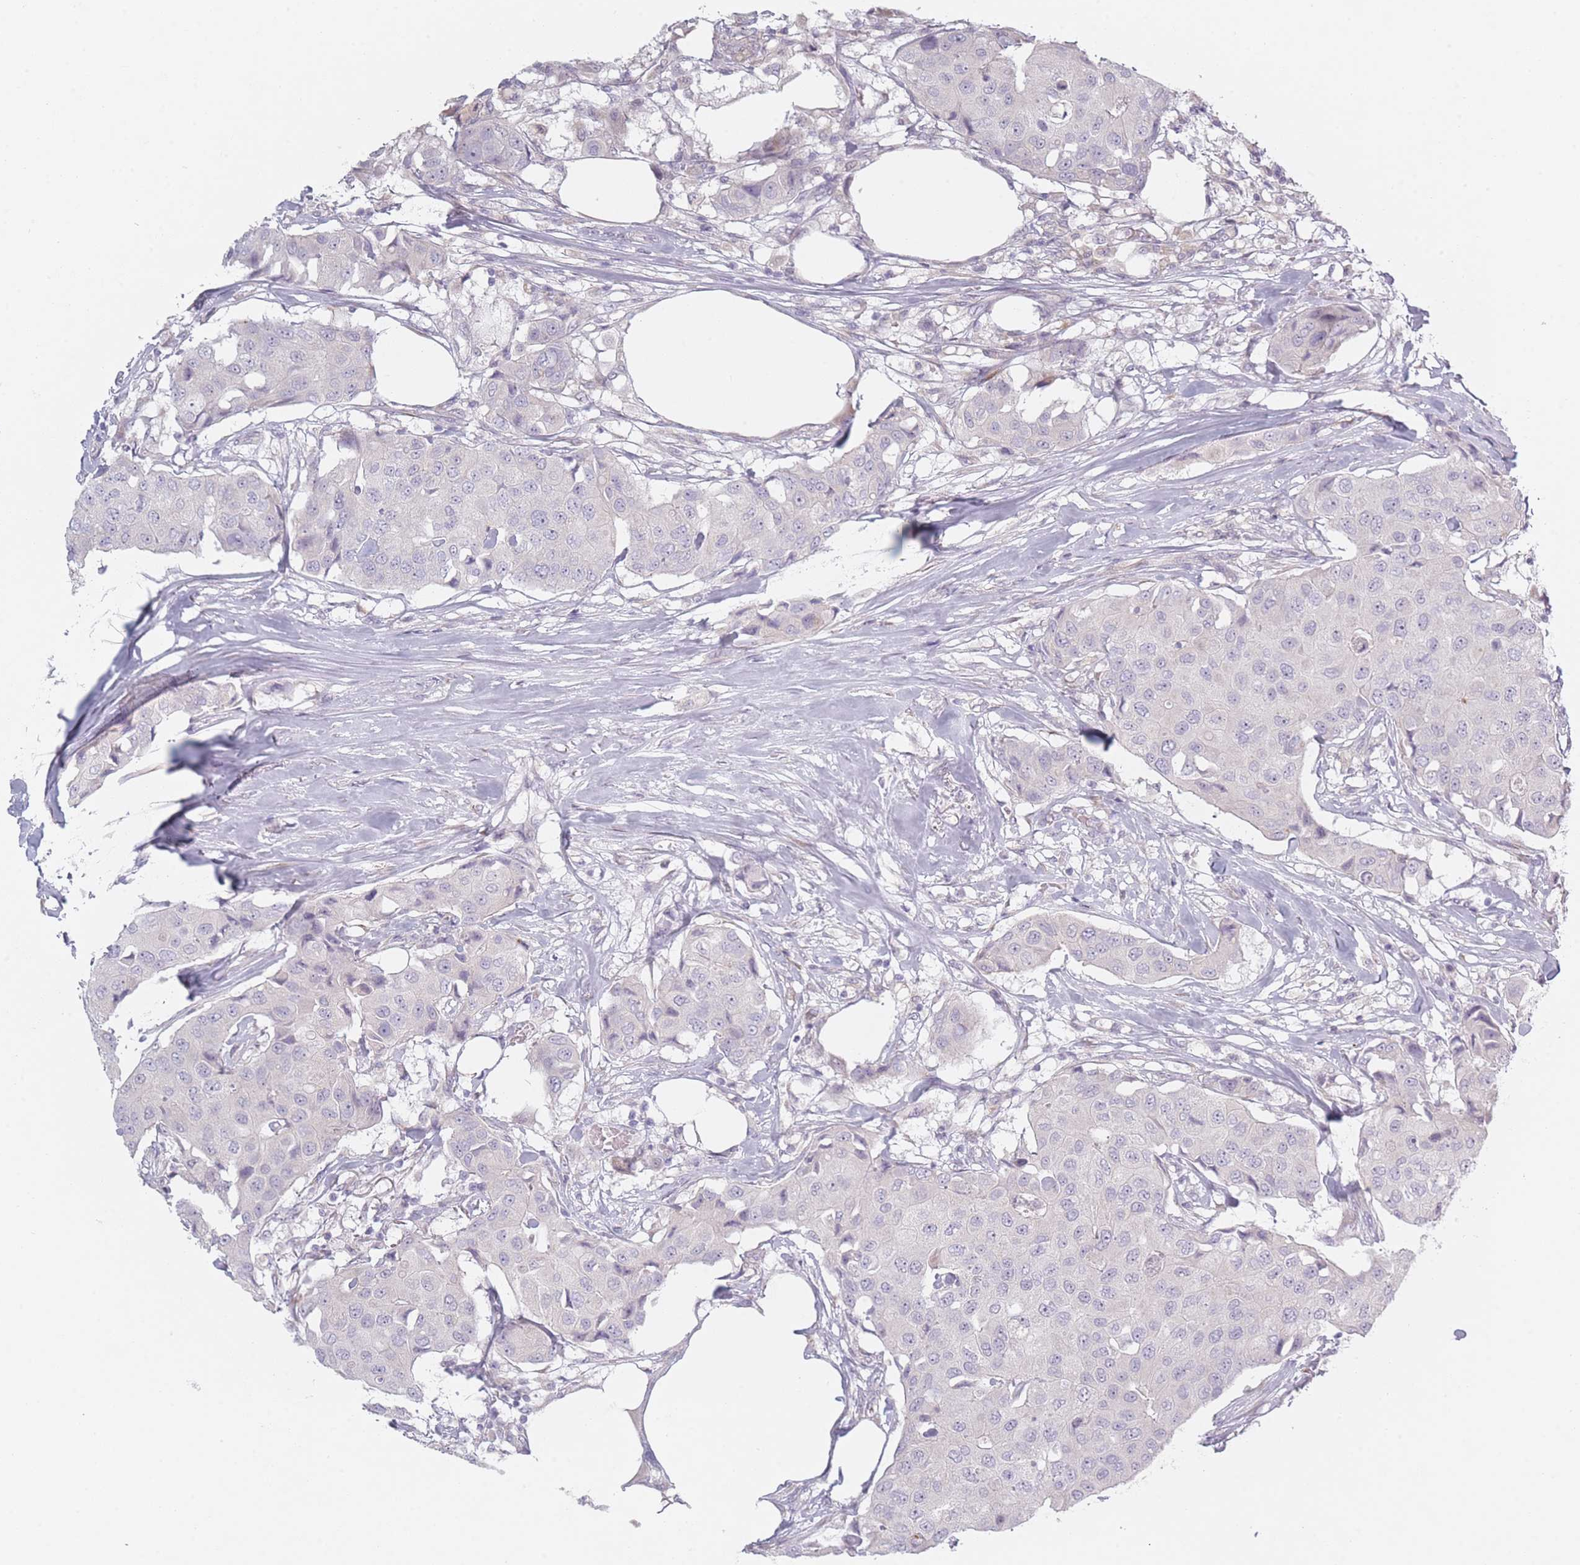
{"staining": {"intensity": "negative", "quantity": "none", "location": "none"}, "tissue": "breast cancer", "cell_type": "Tumor cells", "image_type": "cancer", "snomed": [{"axis": "morphology", "description": "Duct carcinoma"}, {"axis": "topography", "description": "Breast"}], "caption": "Tumor cells show no significant staining in breast invasive ductal carcinoma. The staining was performed using DAB (3,3'-diaminobenzidine) to visualize the protein expression in brown, while the nuclei were stained in blue with hematoxylin (Magnification: 20x).", "gene": "RASL10B", "patient": {"sex": "female", "age": 80}}